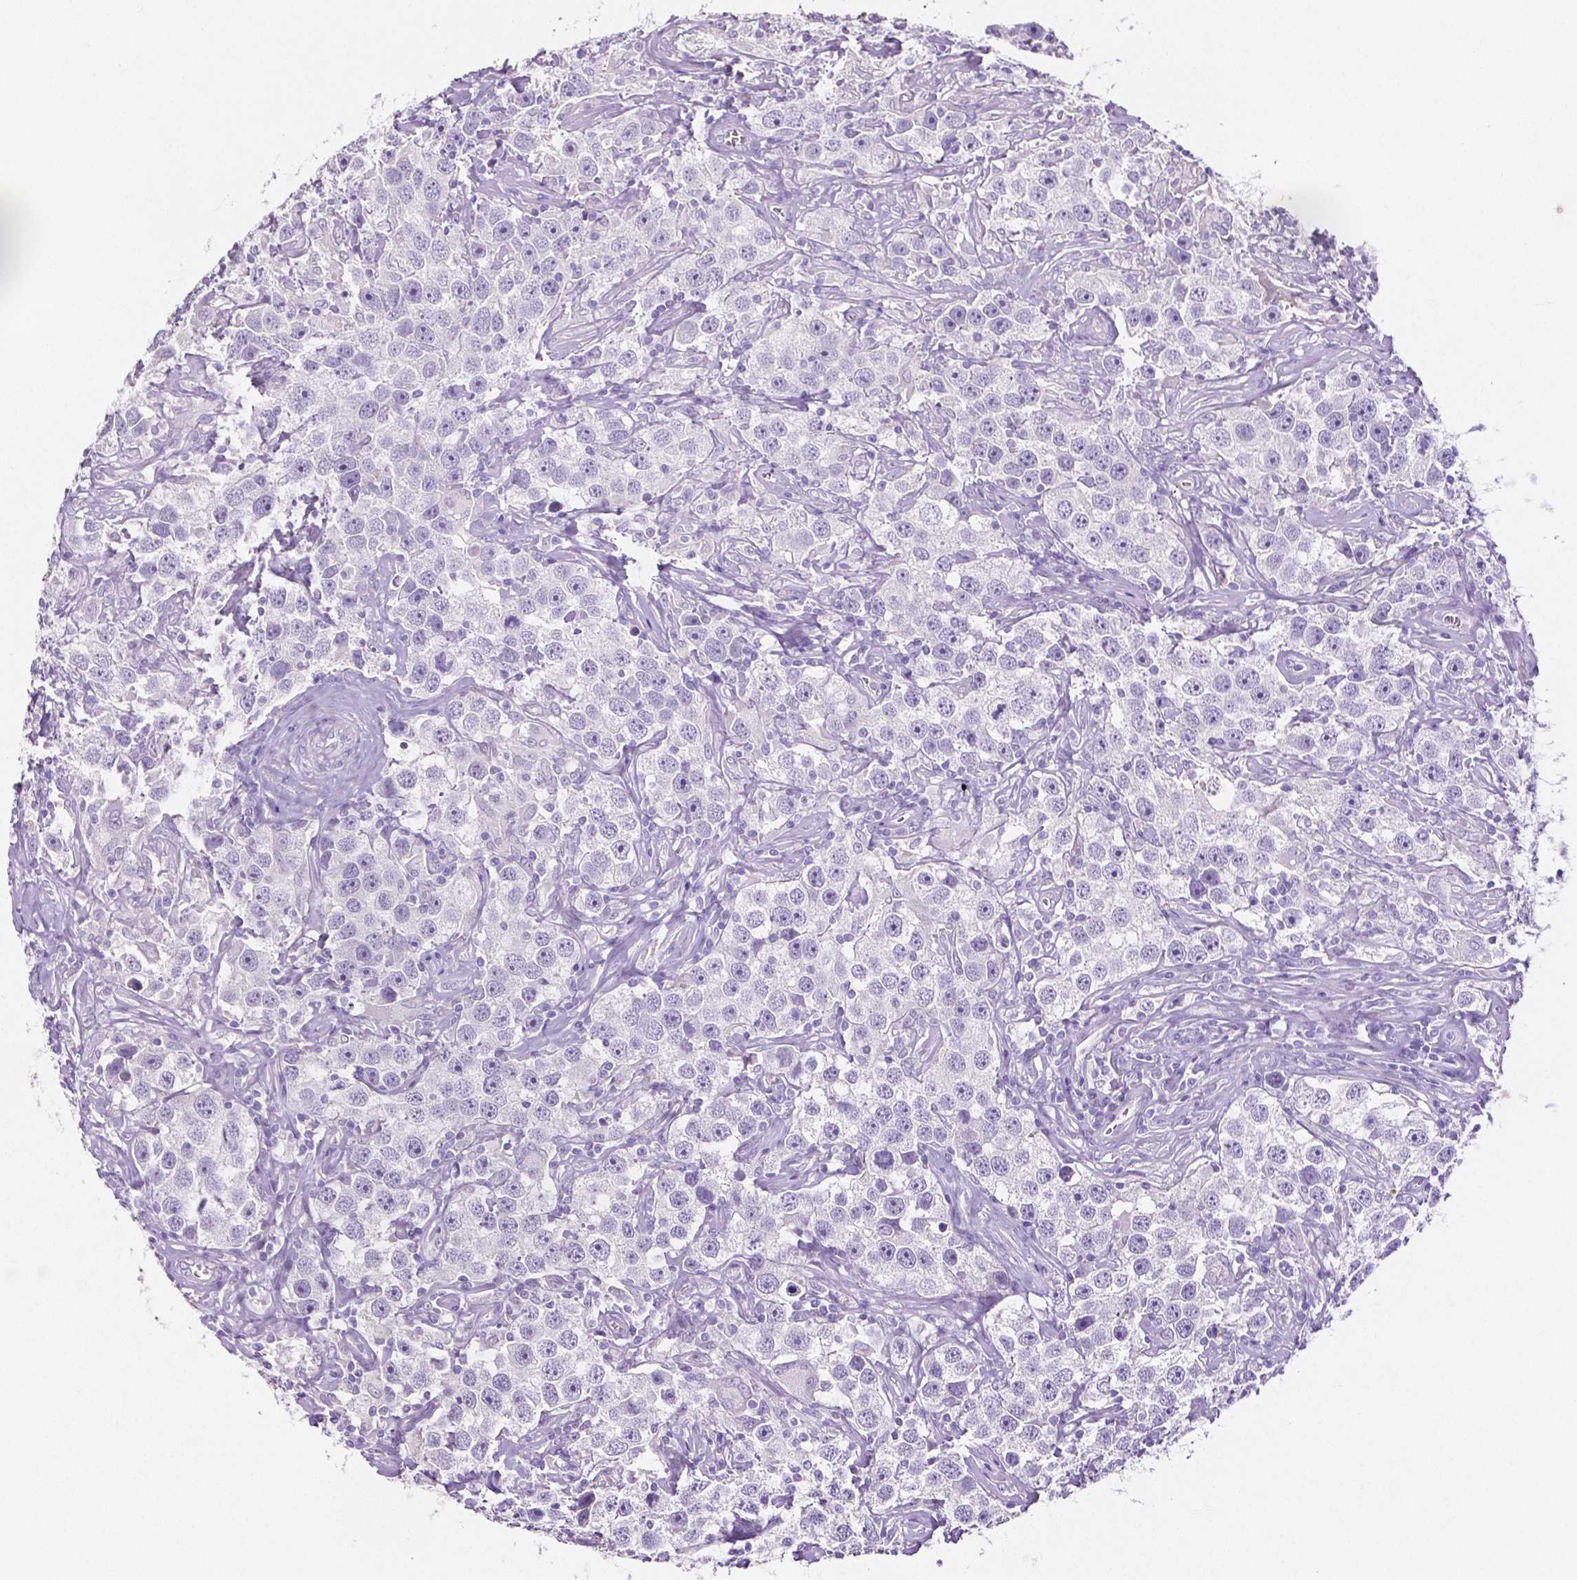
{"staining": {"intensity": "negative", "quantity": "none", "location": "none"}, "tissue": "testis cancer", "cell_type": "Tumor cells", "image_type": "cancer", "snomed": [{"axis": "morphology", "description": "Seminoma, NOS"}, {"axis": "topography", "description": "Testis"}], "caption": "The IHC micrograph has no significant expression in tumor cells of testis seminoma tissue. The staining was performed using DAB (3,3'-diaminobenzidine) to visualize the protein expression in brown, while the nuclei were stained in blue with hematoxylin (Magnification: 20x).", "gene": "SLC22A2", "patient": {"sex": "male", "age": 49}}